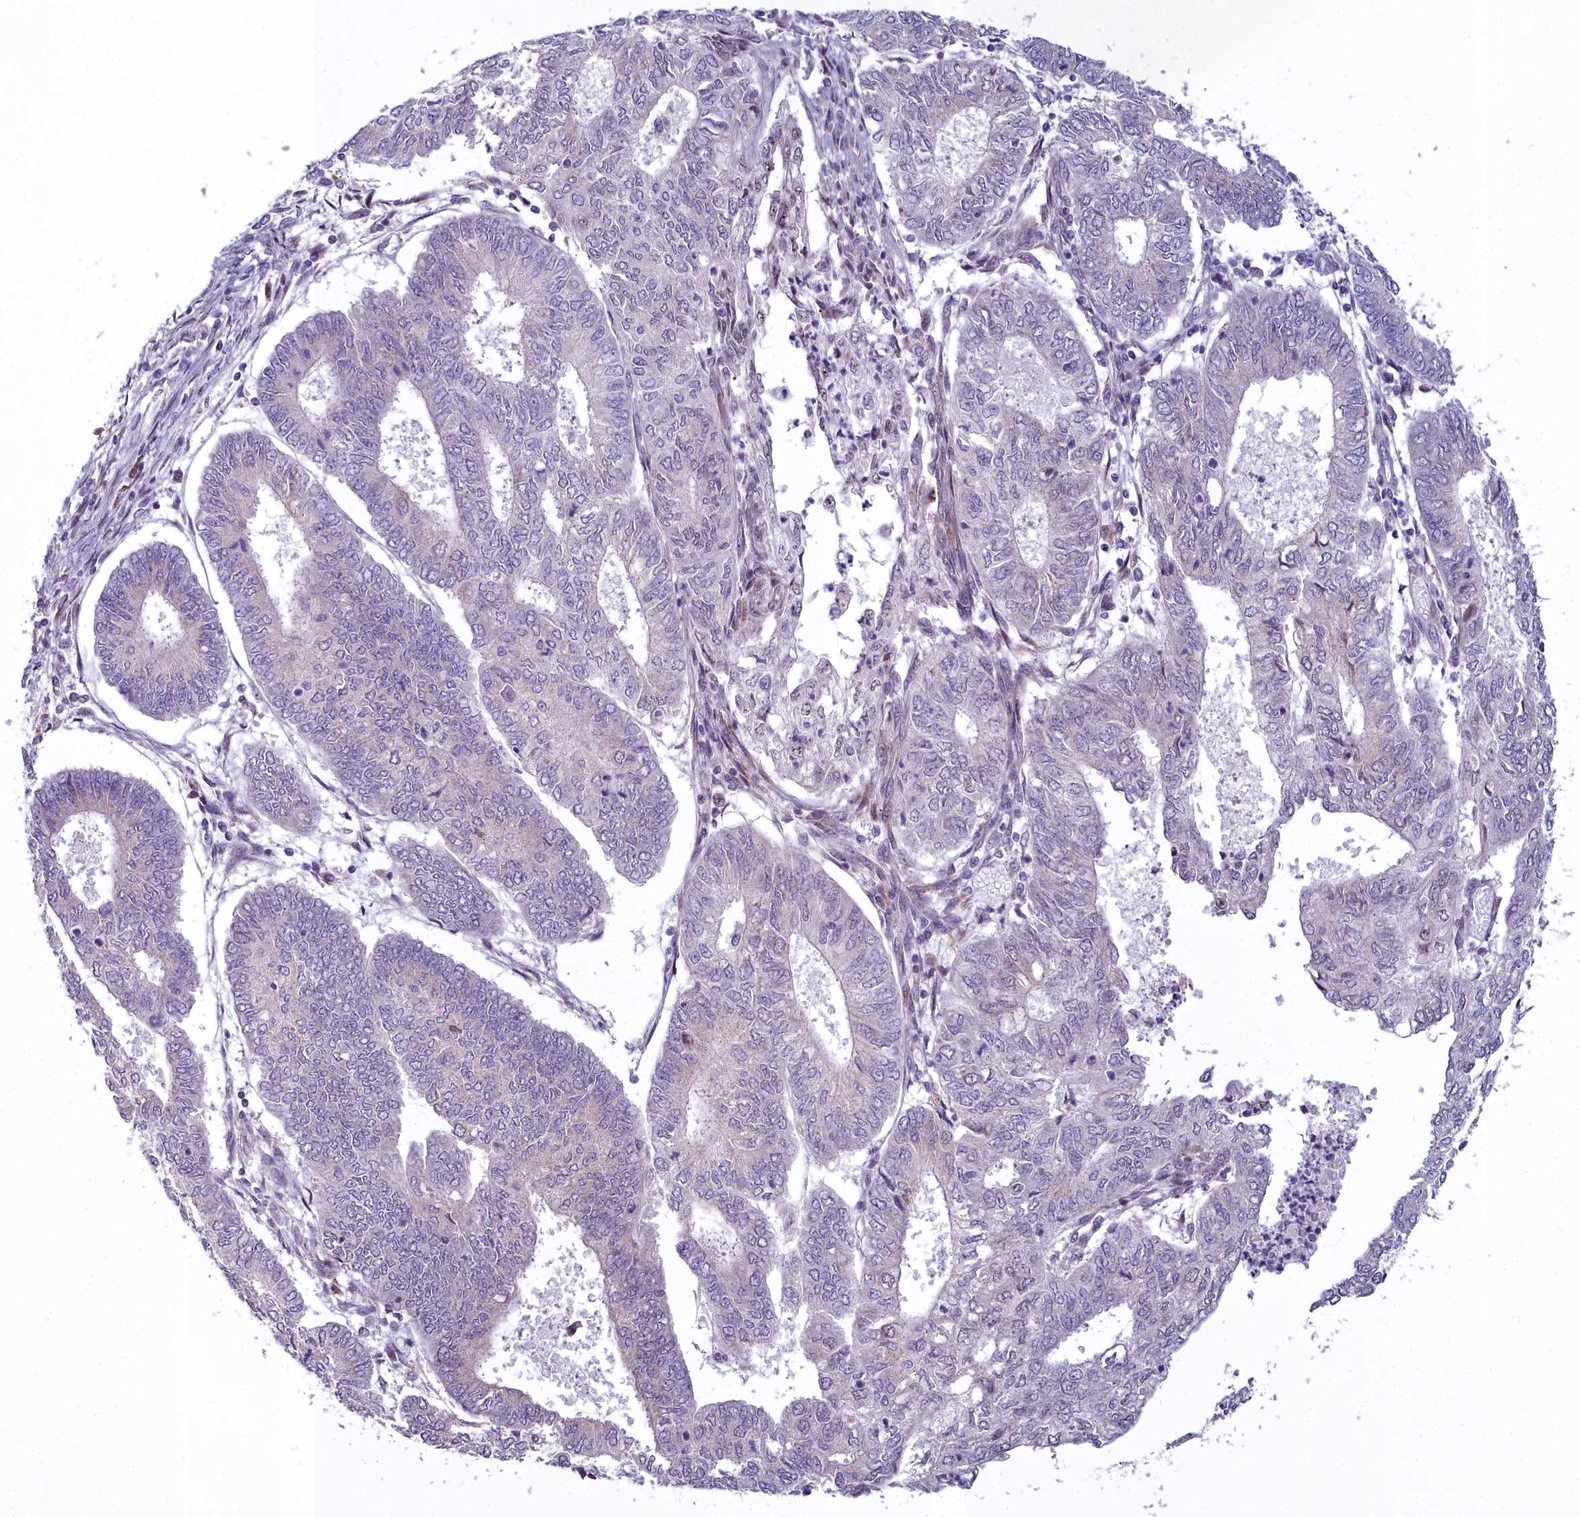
{"staining": {"intensity": "weak", "quantity": "25%-75%", "location": "cytoplasmic/membranous"}, "tissue": "endometrial cancer", "cell_type": "Tumor cells", "image_type": "cancer", "snomed": [{"axis": "morphology", "description": "Adenocarcinoma, NOS"}, {"axis": "topography", "description": "Endometrium"}], "caption": "The image exhibits staining of adenocarcinoma (endometrial), revealing weak cytoplasmic/membranous protein staining (brown color) within tumor cells.", "gene": "WDPCP", "patient": {"sex": "female", "age": 68}}